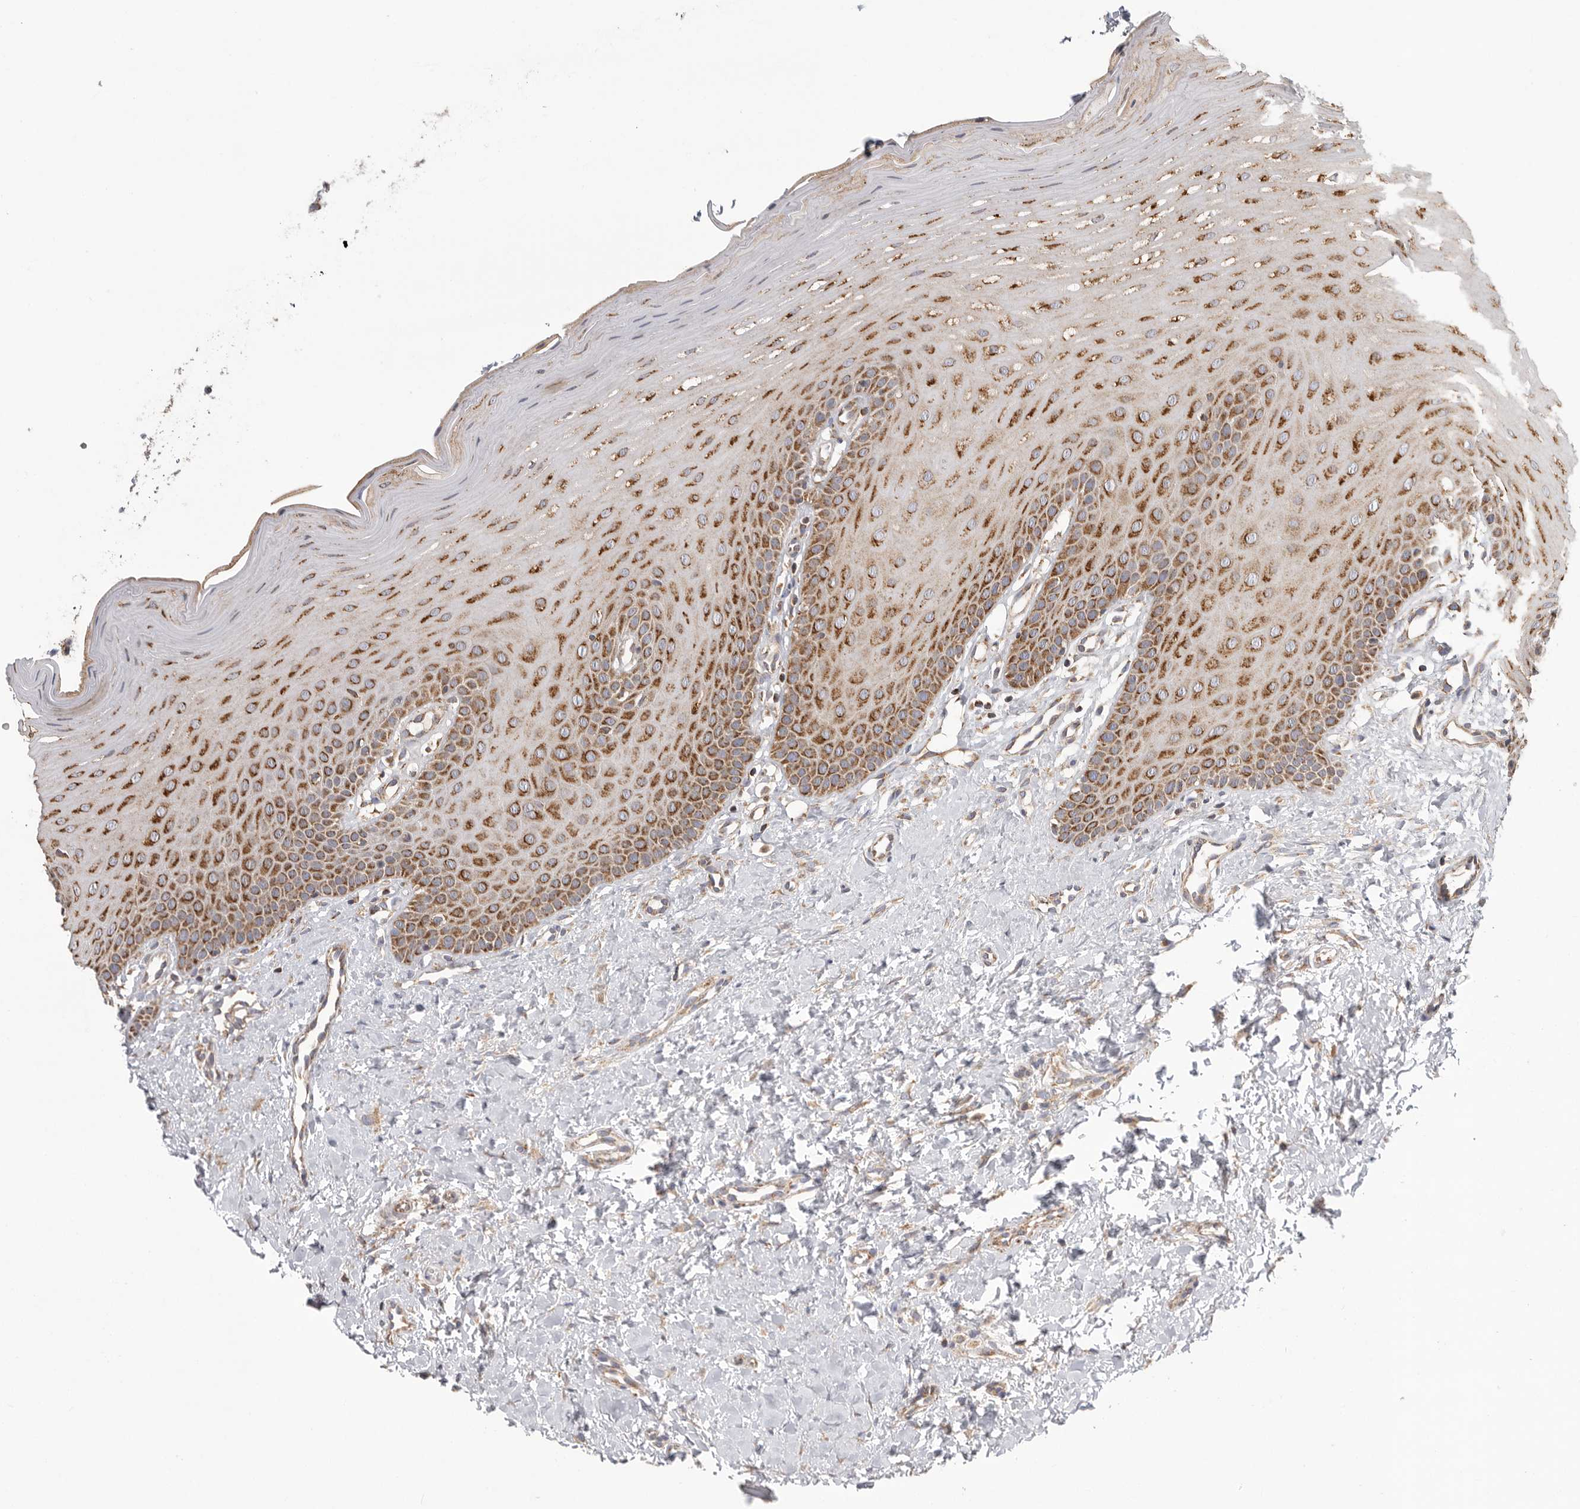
{"staining": {"intensity": "moderate", "quantity": ">75%", "location": "cytoplasmic/membranous"}, "tissue": "oral mucosa", "cell_type": "Squamous epithelial cells", "image_type": "normal", "snomed": [{"axis": "morphology", "description": "Normal tissue, NOS"}, {"axis": "topography", "description": "Oral tissue"}], "caption": "Immunohistochemistry (IHC) photomicrograph of benign oral mucosa: oral mucosa stained using immunohistochemistry displays medium levels of moderate protein expression localized specifically in the cytoplasmic/membranous of squamous epithelial cells, appearing as a cytoplasmic/membranous brown color.", "gene": "FKBP8", "patient": {"sex": "female", "age": 39}}